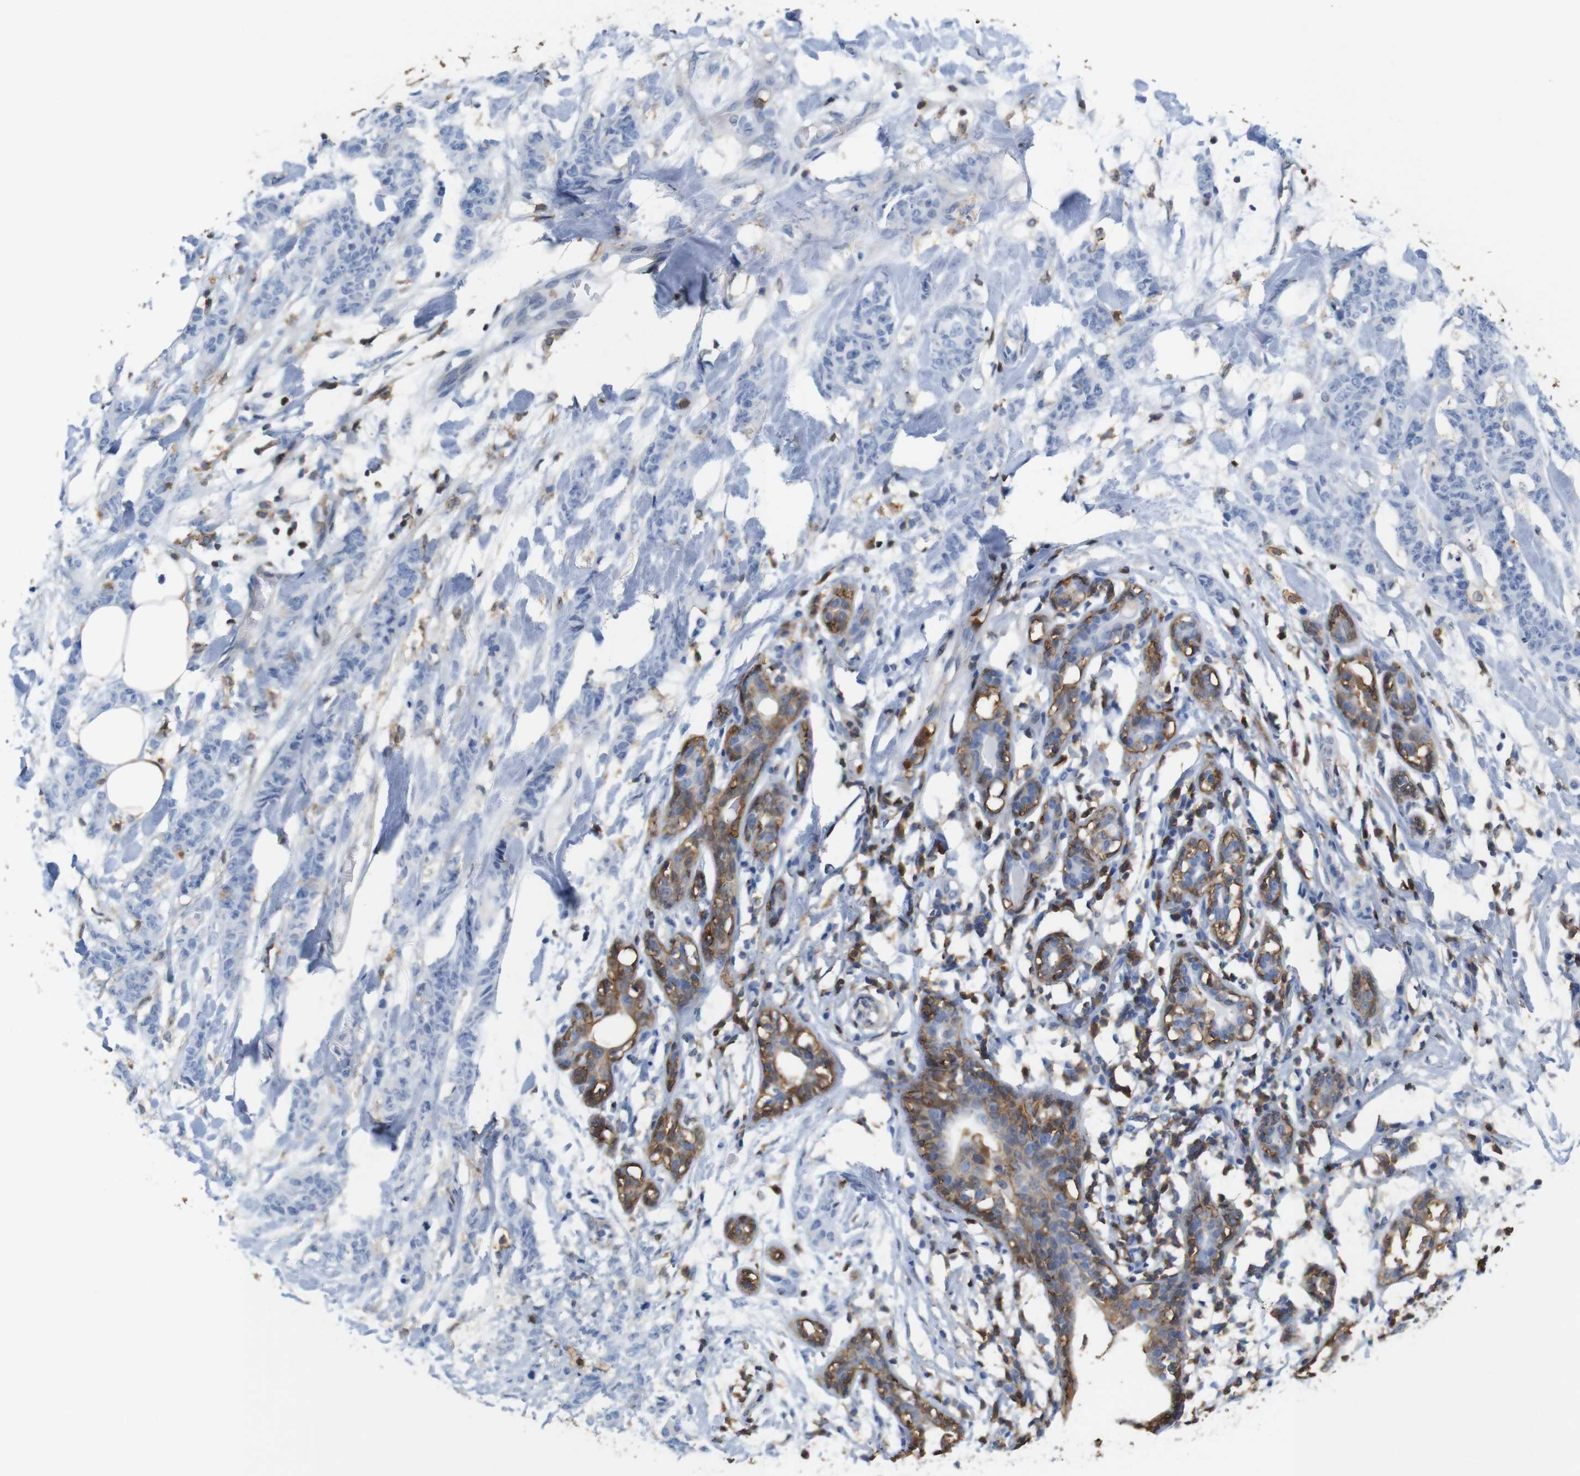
{"staining": {"intensity": "negative", "quantity": "none", "location": "none"}, "tissue": "breast cancer", "cell_type": "Tumor cells", "image_type": "cancer", "snomed": [{"axis": "morphology", "description": "Normal tissue, NOS"}, {"axis": "morphology", "description": "Duct carcinoma"}, {"axis": "topography", "description": "Breast"}], "caption": "The photomicrograph demonstrates no staining of tumor cells in intraductal carcinoma (breast).", "gene": "ANXA1", "patient": {"sex": "female", "age": 40}}